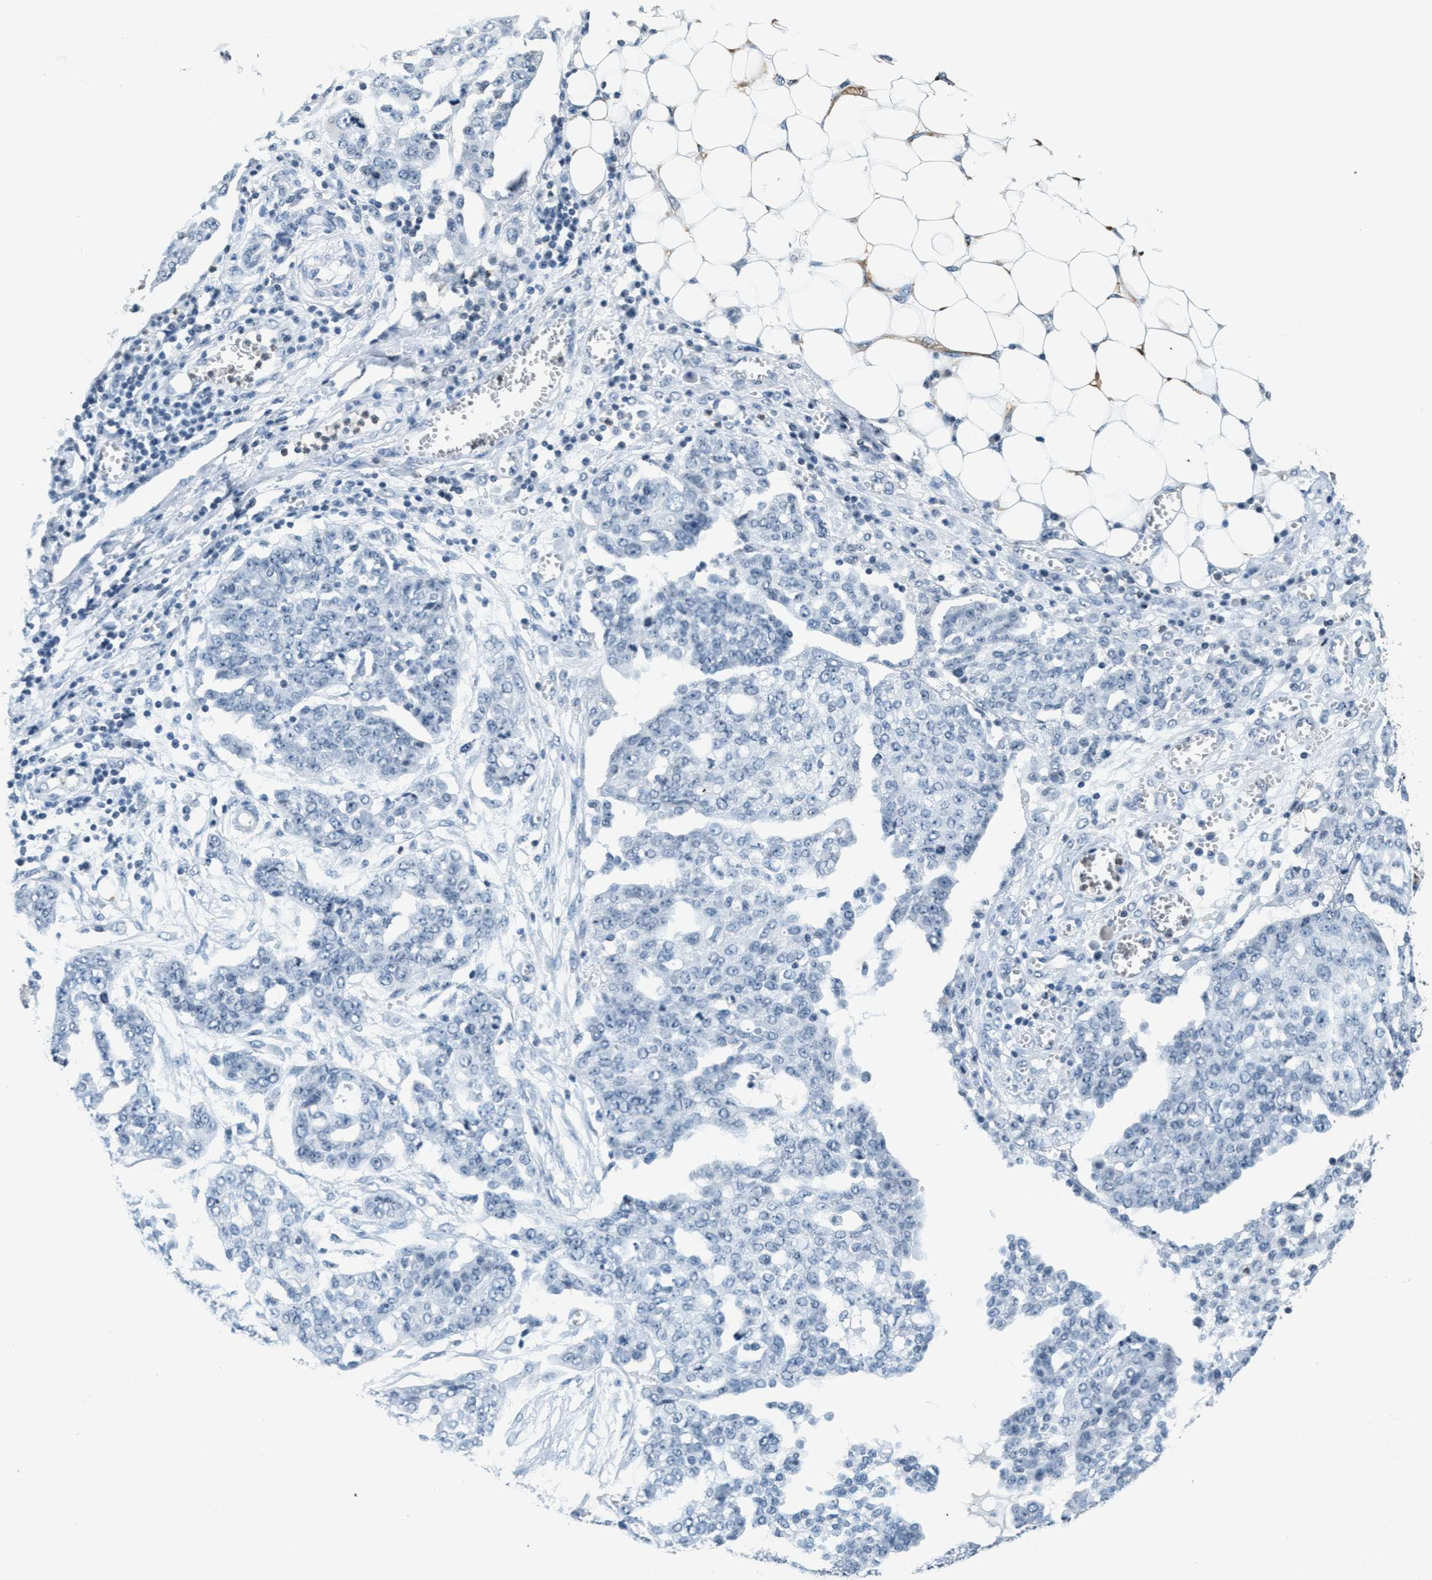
{"staining": {"intensity": "negative", "quantity": "none", "location": "none"}, "tissue": "ovarian cancer", "cell_type": "Tumor cells", "image_type": "cancer", "snomed": [{"axis": "morphology", "description": "Cystadenocarcinoma, serous, NOS"}, {"axis": "topography", "description": "Soft tissue"}, {"axis": "topography", "description": "Ovary"}], "caption": "Ovarian cancer was stained to show a protein in brown. There is no significant positivity in tumor cells. (DAB immunohistochemistry, high magnification).", "gene": "CA4", "patient": {"sex": "female", "age": 57}}